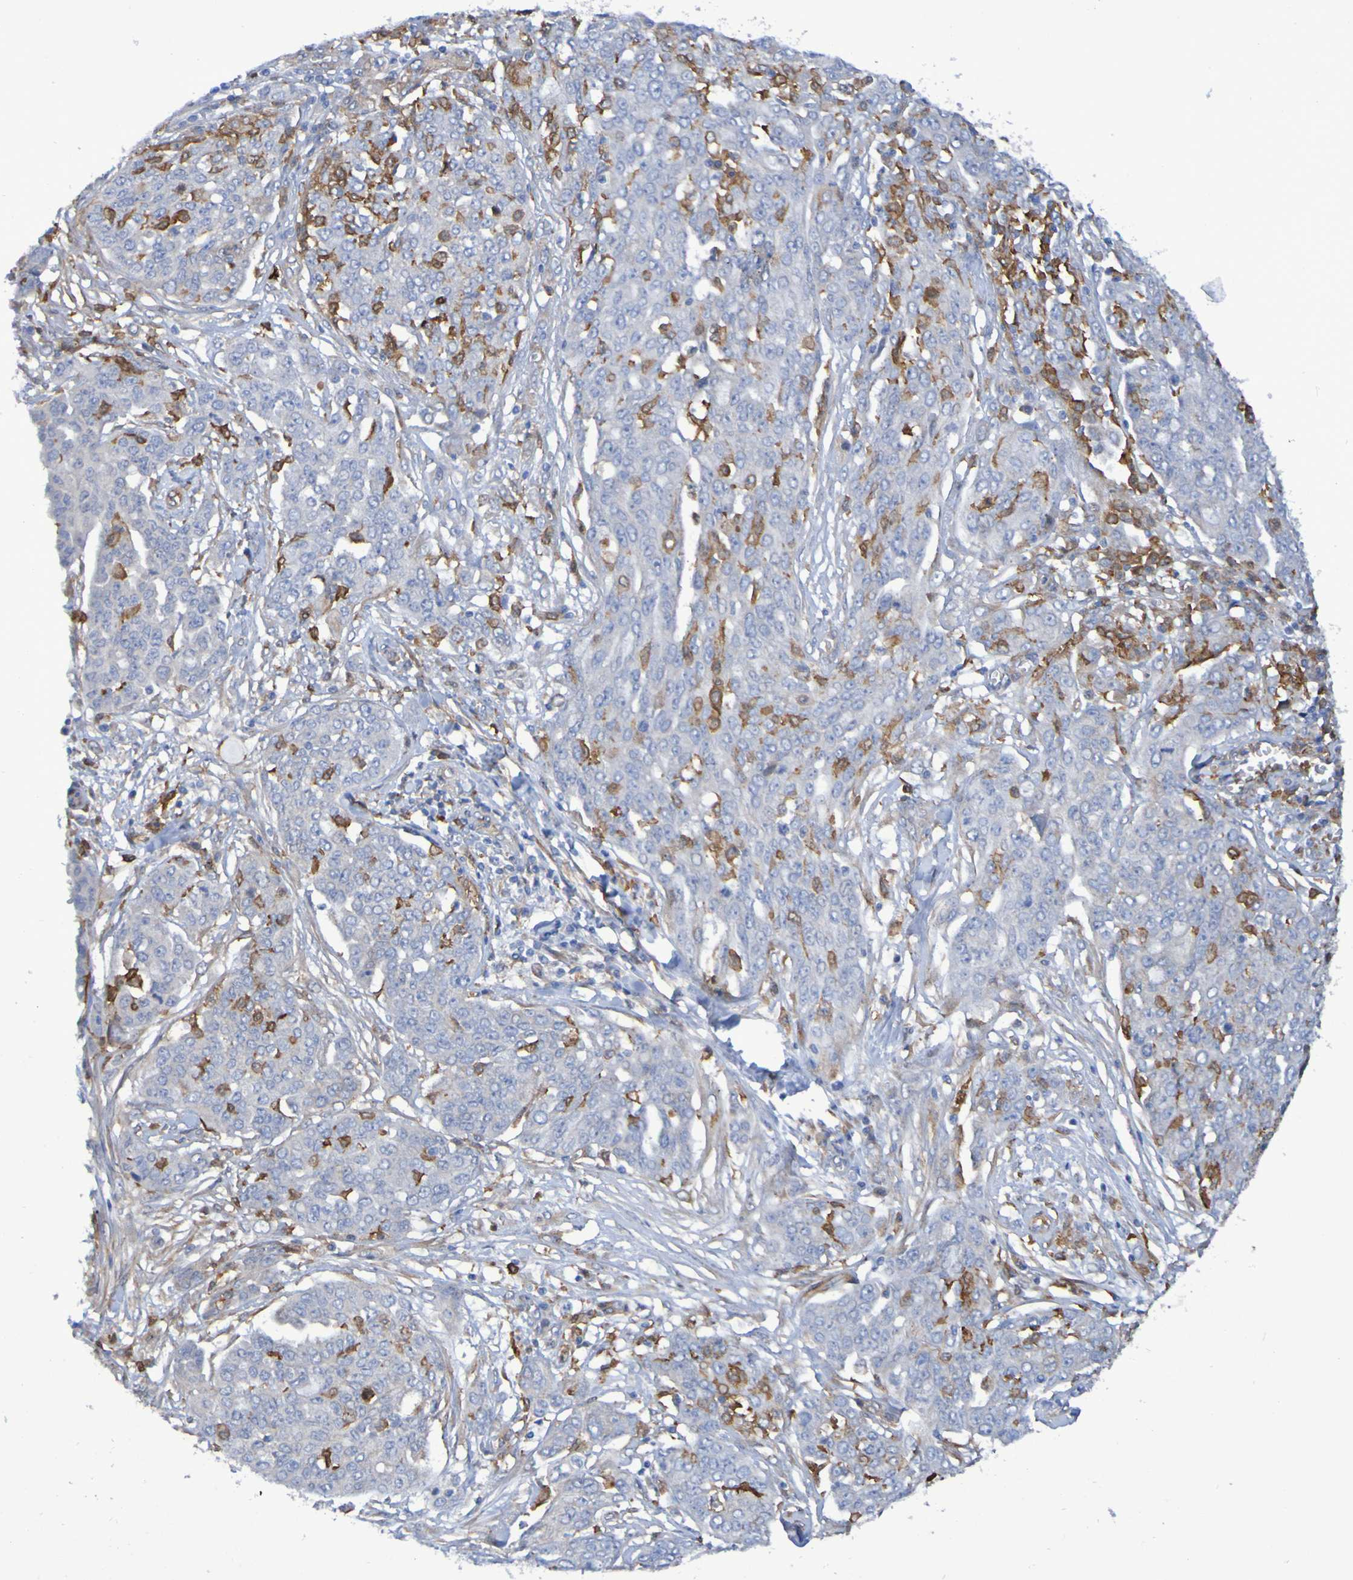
{"staining": {"intensity": "moderate", "quantity": "<25%", "location": "cytoplasmic/membranous"}, "tissue": "ovarian cancer", "cell_type": "Tumor cells", "image_type": "cancer", "snomed": [{"axis": "morphology", "description": "Cystadenocarcinoma, serous, NOS"}, {"axis": "topography", "description": "Soft tissue"}, {"axis": "topography", "description": "Ovary"}], "caption": "Serous cystadenocarcinoma (ovarian) was stained to show a protein in brown. There is low levels of moderate cytoplasmic/membranous staining in about <25% of tumor cells.", "gene": "SCRG1", "patient": {"sex": "female", "age": 57}}